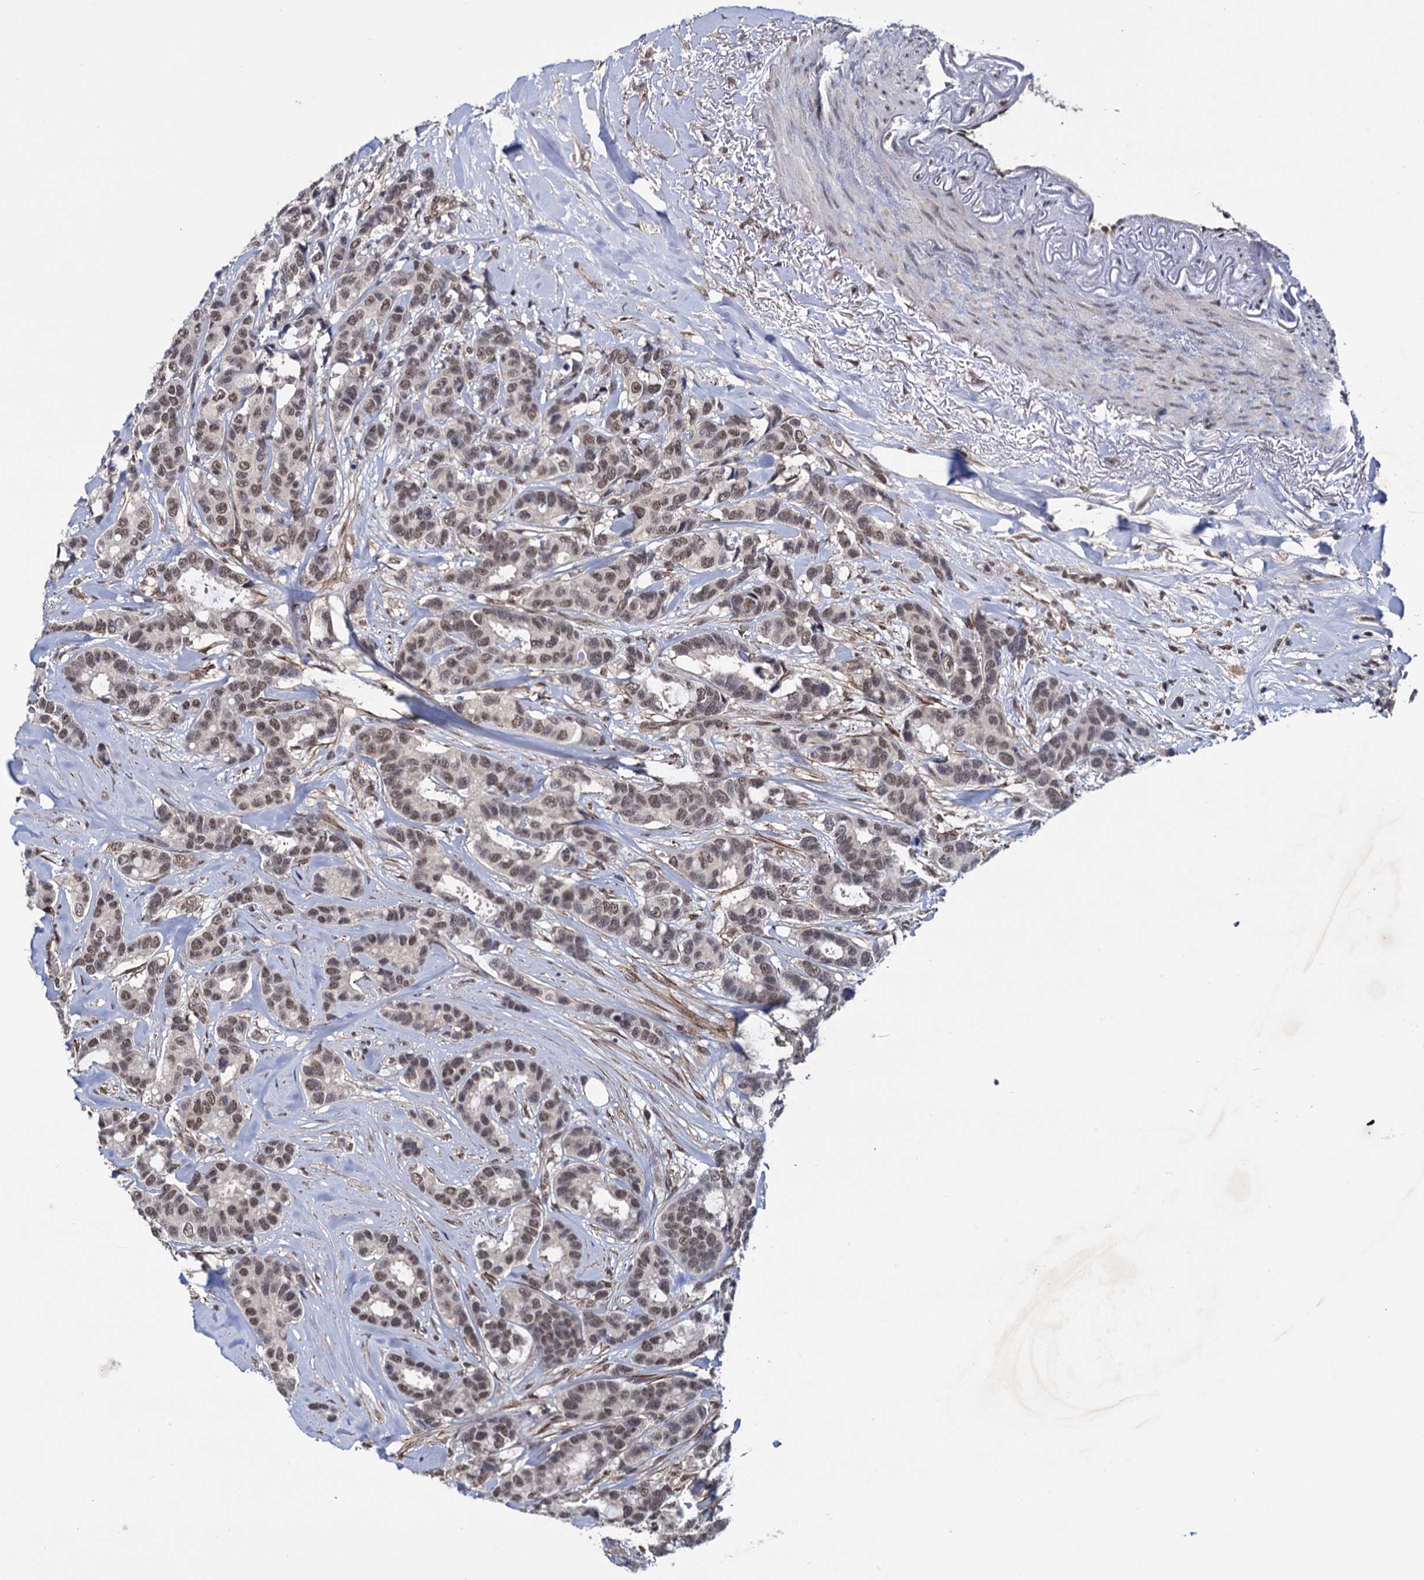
{"staining": {"intensity": "moderate", "quantity": "<25%", "location": "nuclear"}, "tissue": "breast cancer", "cell_type": "Tumor cells", "image_type": "cancer", "snomed": [{"axis": "morphology", "description": "Duct carcinoma"}, {"axis": "topography", "description": "Breast"}], "caption": "Human intraductal carcinoma (breast) stained for a protein (brown) shows moderate nuclear positive expression in approximately <25% of tumor cells.", "gene": "TBC1D12", "patient": {"sex": "female", "age": 87}}